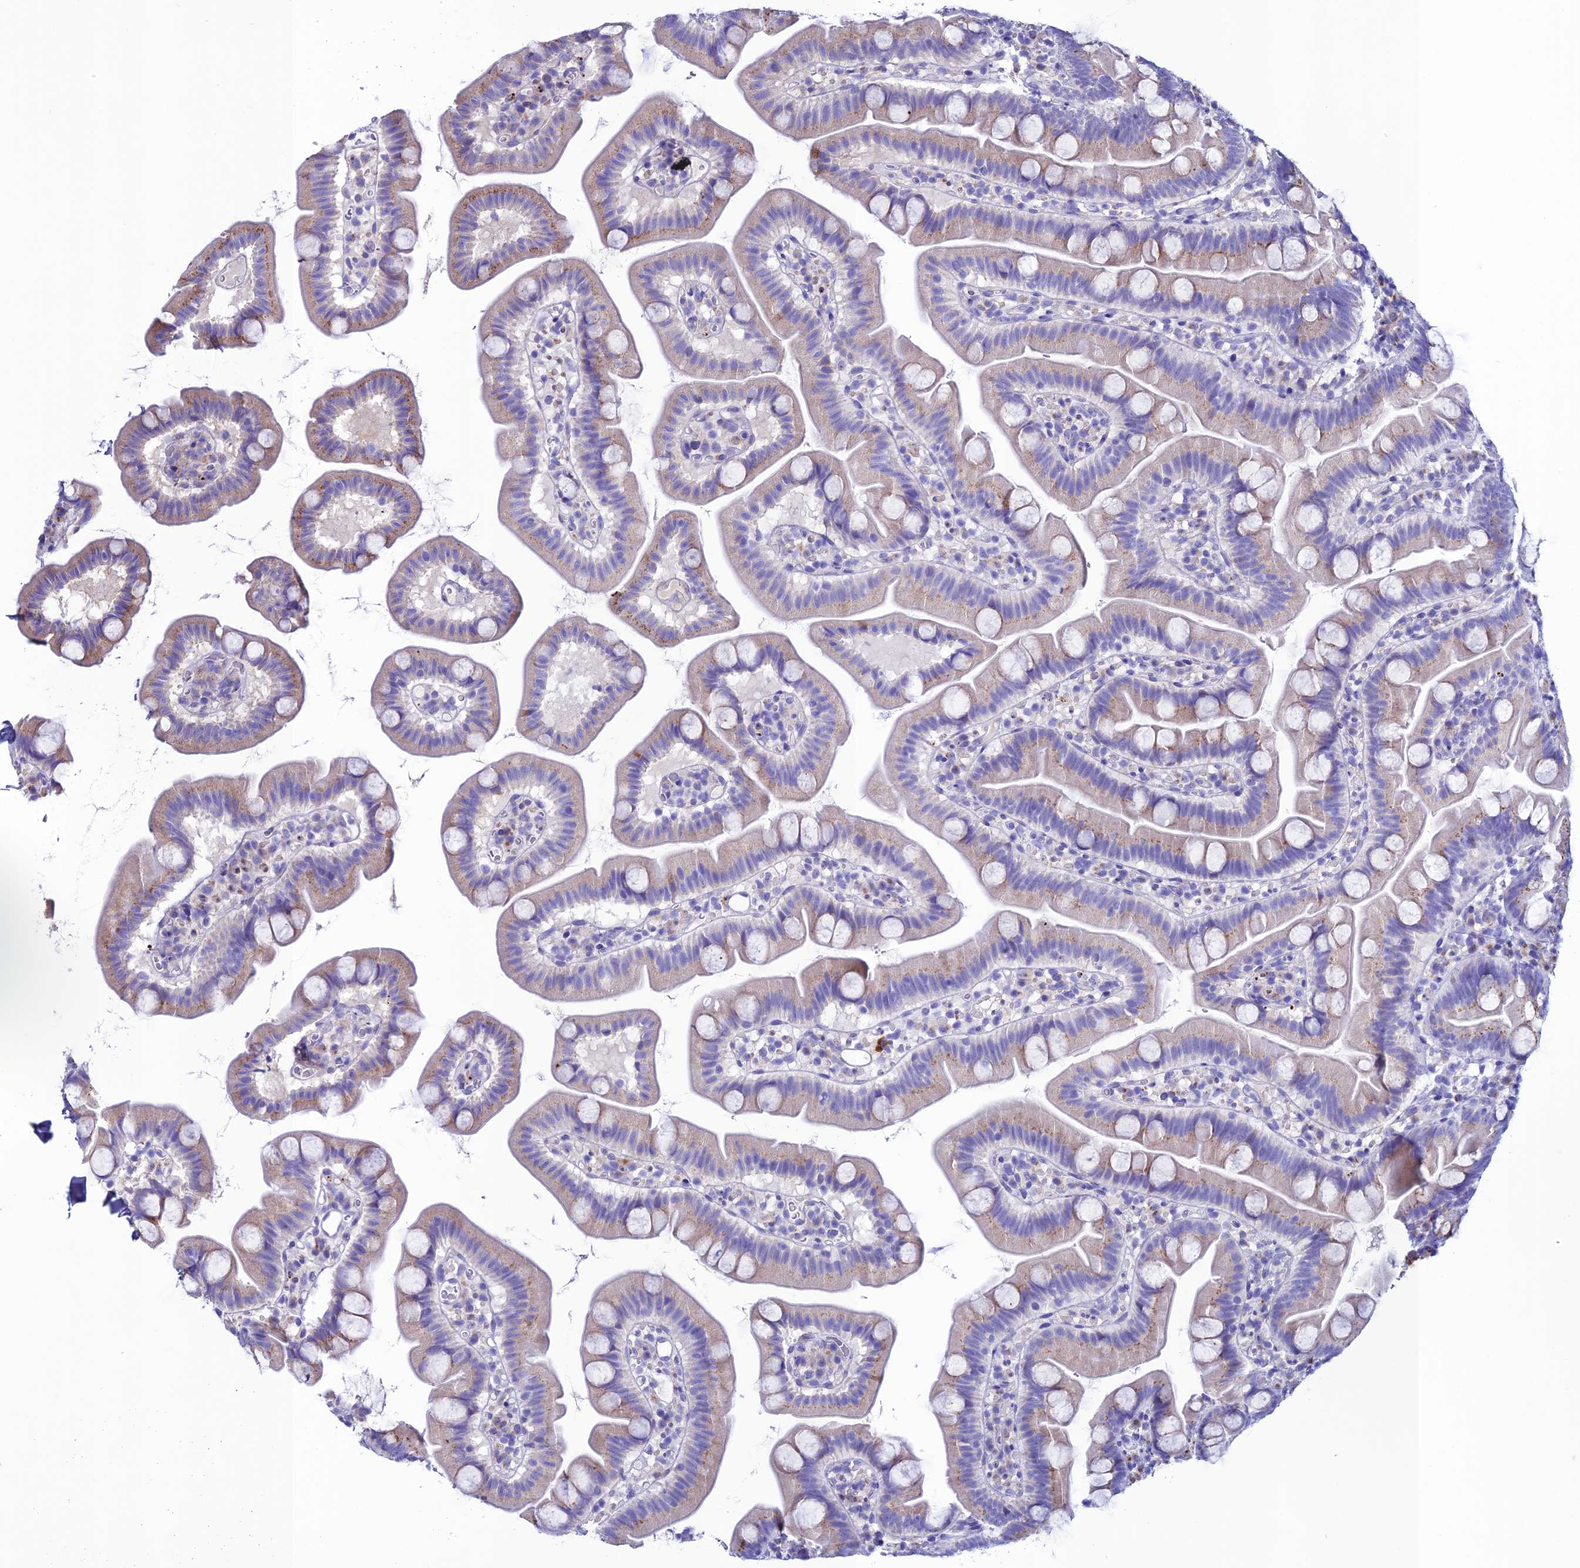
{"staining": {"intensity": "moderate", "quantity": "<25%", "location": "cytoplasmic/membranous"}, "tissue": "small intestine", "cell_type": "Glandular cells", "image_type": "normal", "snomed": [{"axis": "morphology", "description": "Normal tissue, NOS"}, {"axis": "topography", "description": "Small intestine"}], "caption": "This photomicrograph displays immunohistochemistry (IHC) staining of benign small intestine, with low moderate cytoplasmic/membranous staining in approximately <25% of glandular cells.", "gene": "OR51Q1", "patient": {"sex": "female", "age": 68}}